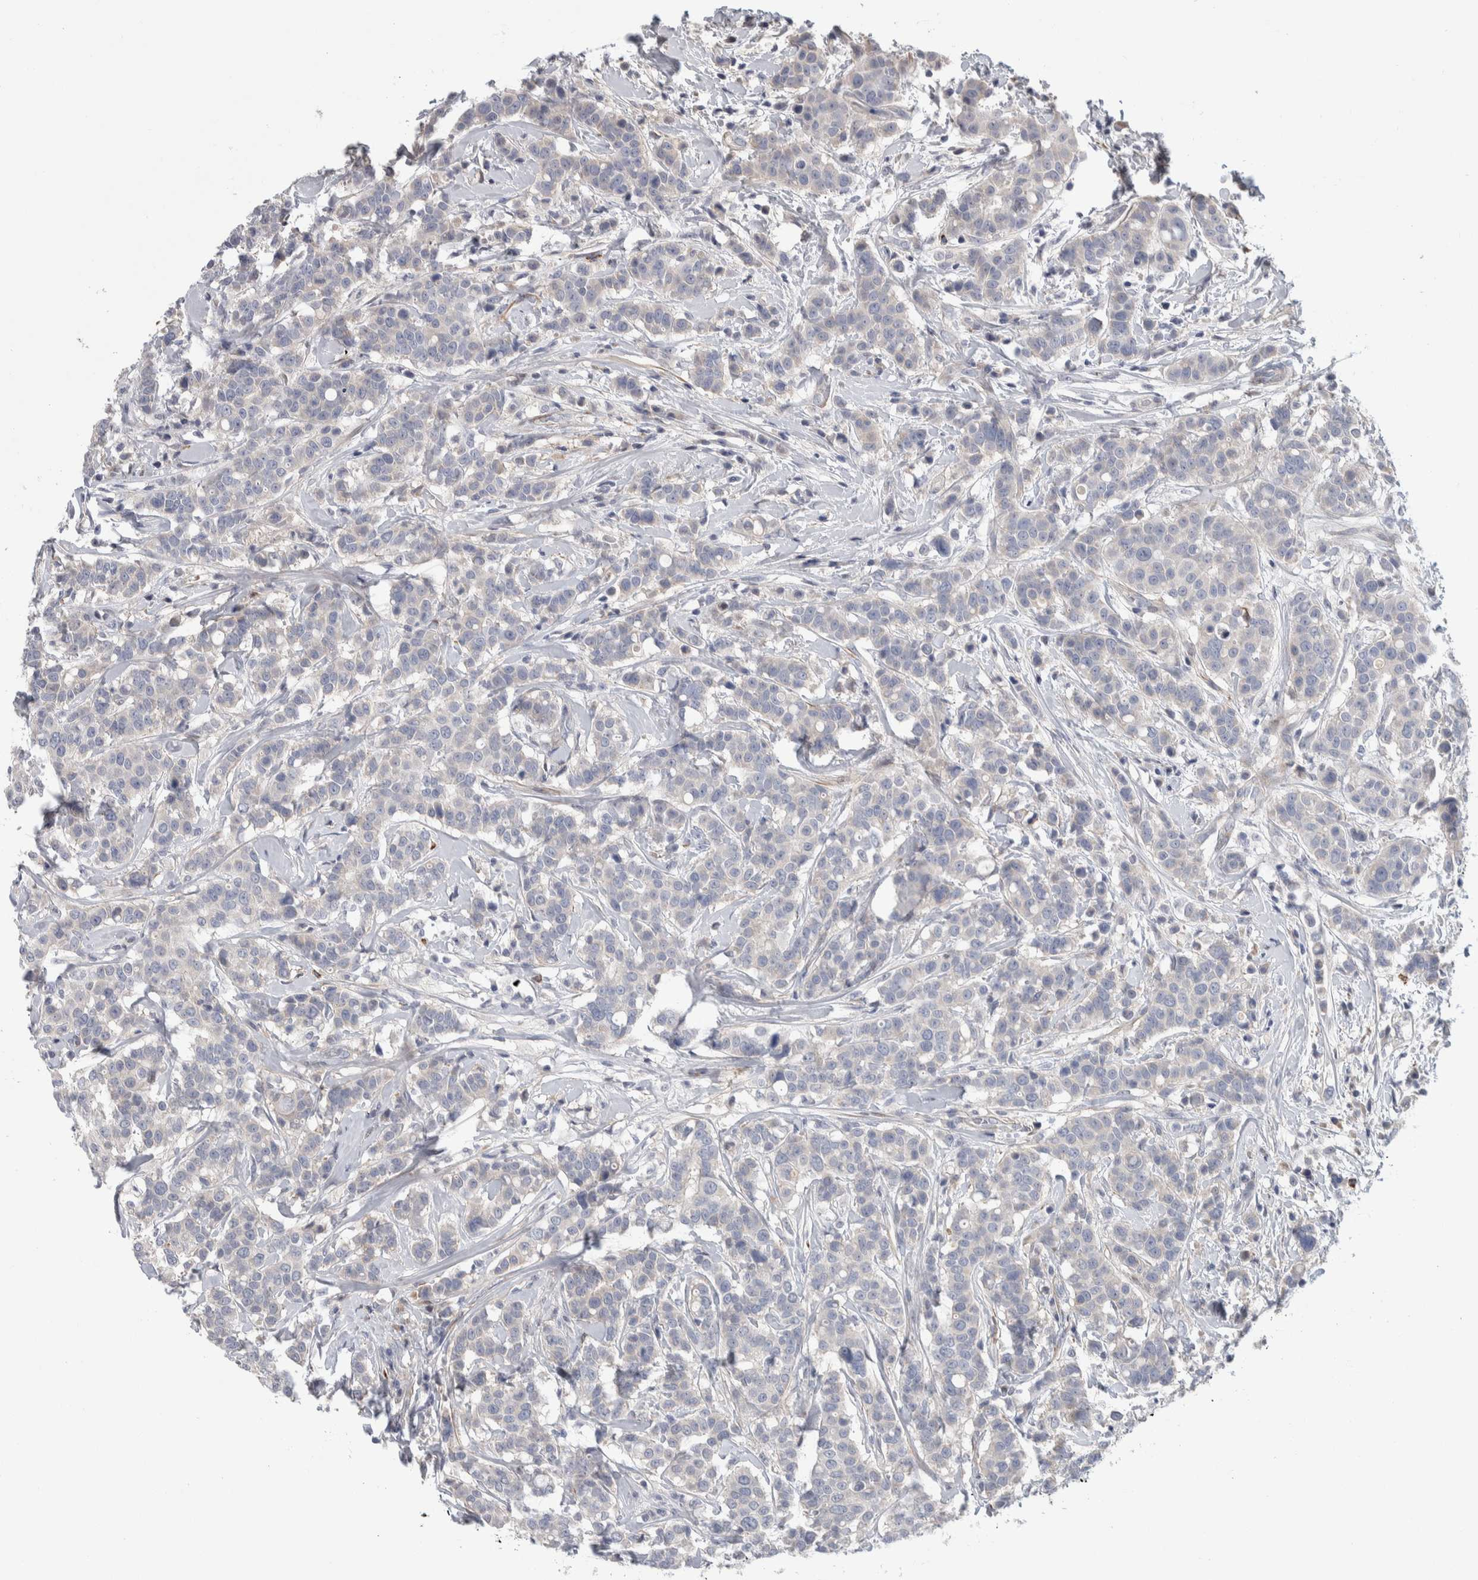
{"staining": {"intensity": "negative", "quantity": "none", "location": "none"}, "tissue": "breast cancer", "cell_type": "Tumor cells", "image_type": "cancer", "snomed": [{"axis": "morphology", "description": "Duct carcinoma"}, {"axis": "topography", "description": "Breast"}], "caption": "There is no significant staining in tumor cells of breast cancer (infiltrating ductal carcinoma).", "gene": "PSMG3", "patient": {"sex": "female", "age": 27}}